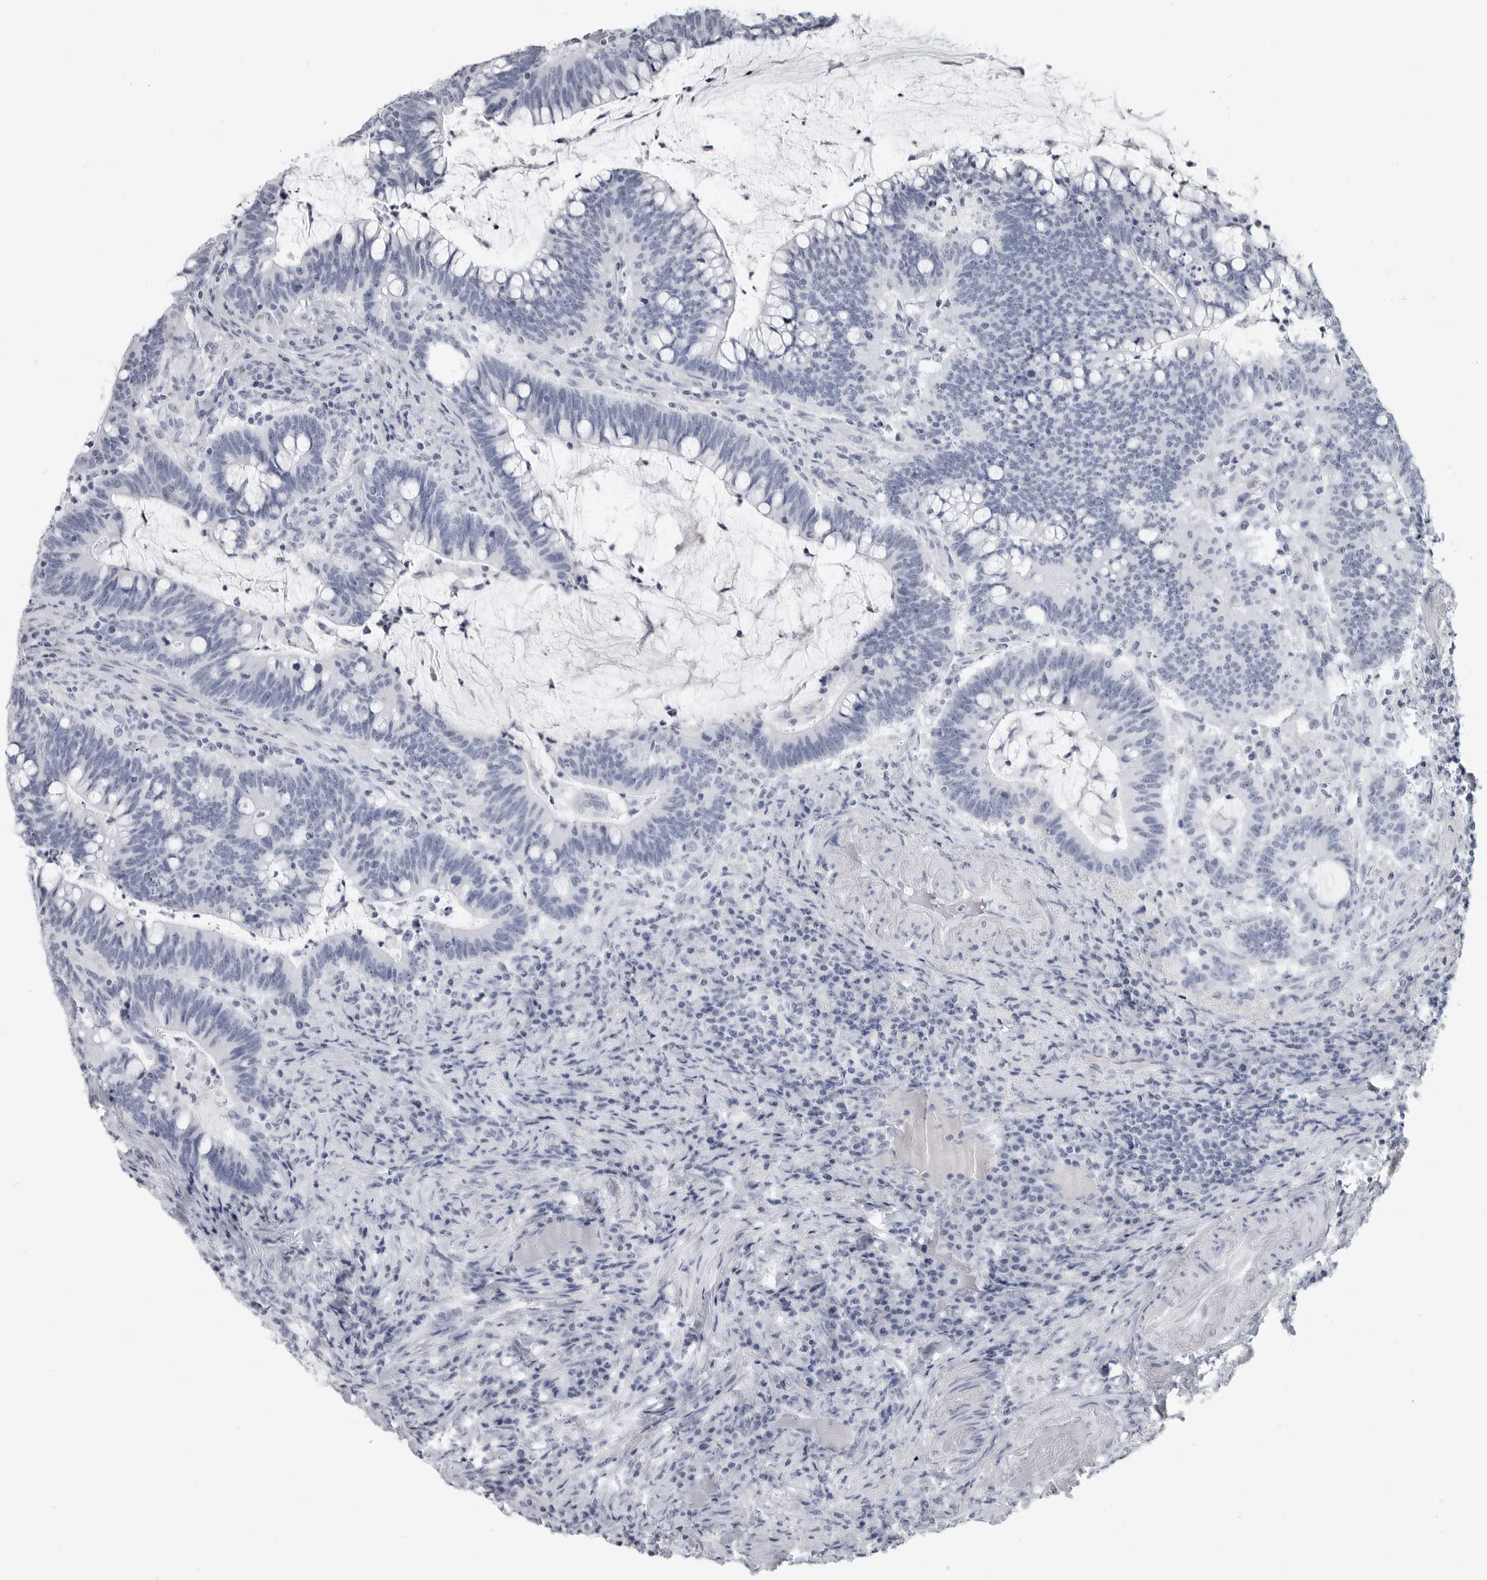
{"staining": {"intensity": "negative", "quantity": "none", "location": "none"}, "tissue": "colorectal cancer", "cell_type": "Tumor cells", "image_type": "cancer", "snomed": [{"axis": "morphology", "description": "Adenocarcinoma, NOS"}, {"axis": "topography", "description": "Colon"}], "caption": "High power microscopy photomicrograph of an IHC photomicrograph of adenocarcinoma (colorectal), revealing no significant expression in tumor cells.", "gene": "LY6D", "patient": {"sex": "female", "age": 66}}